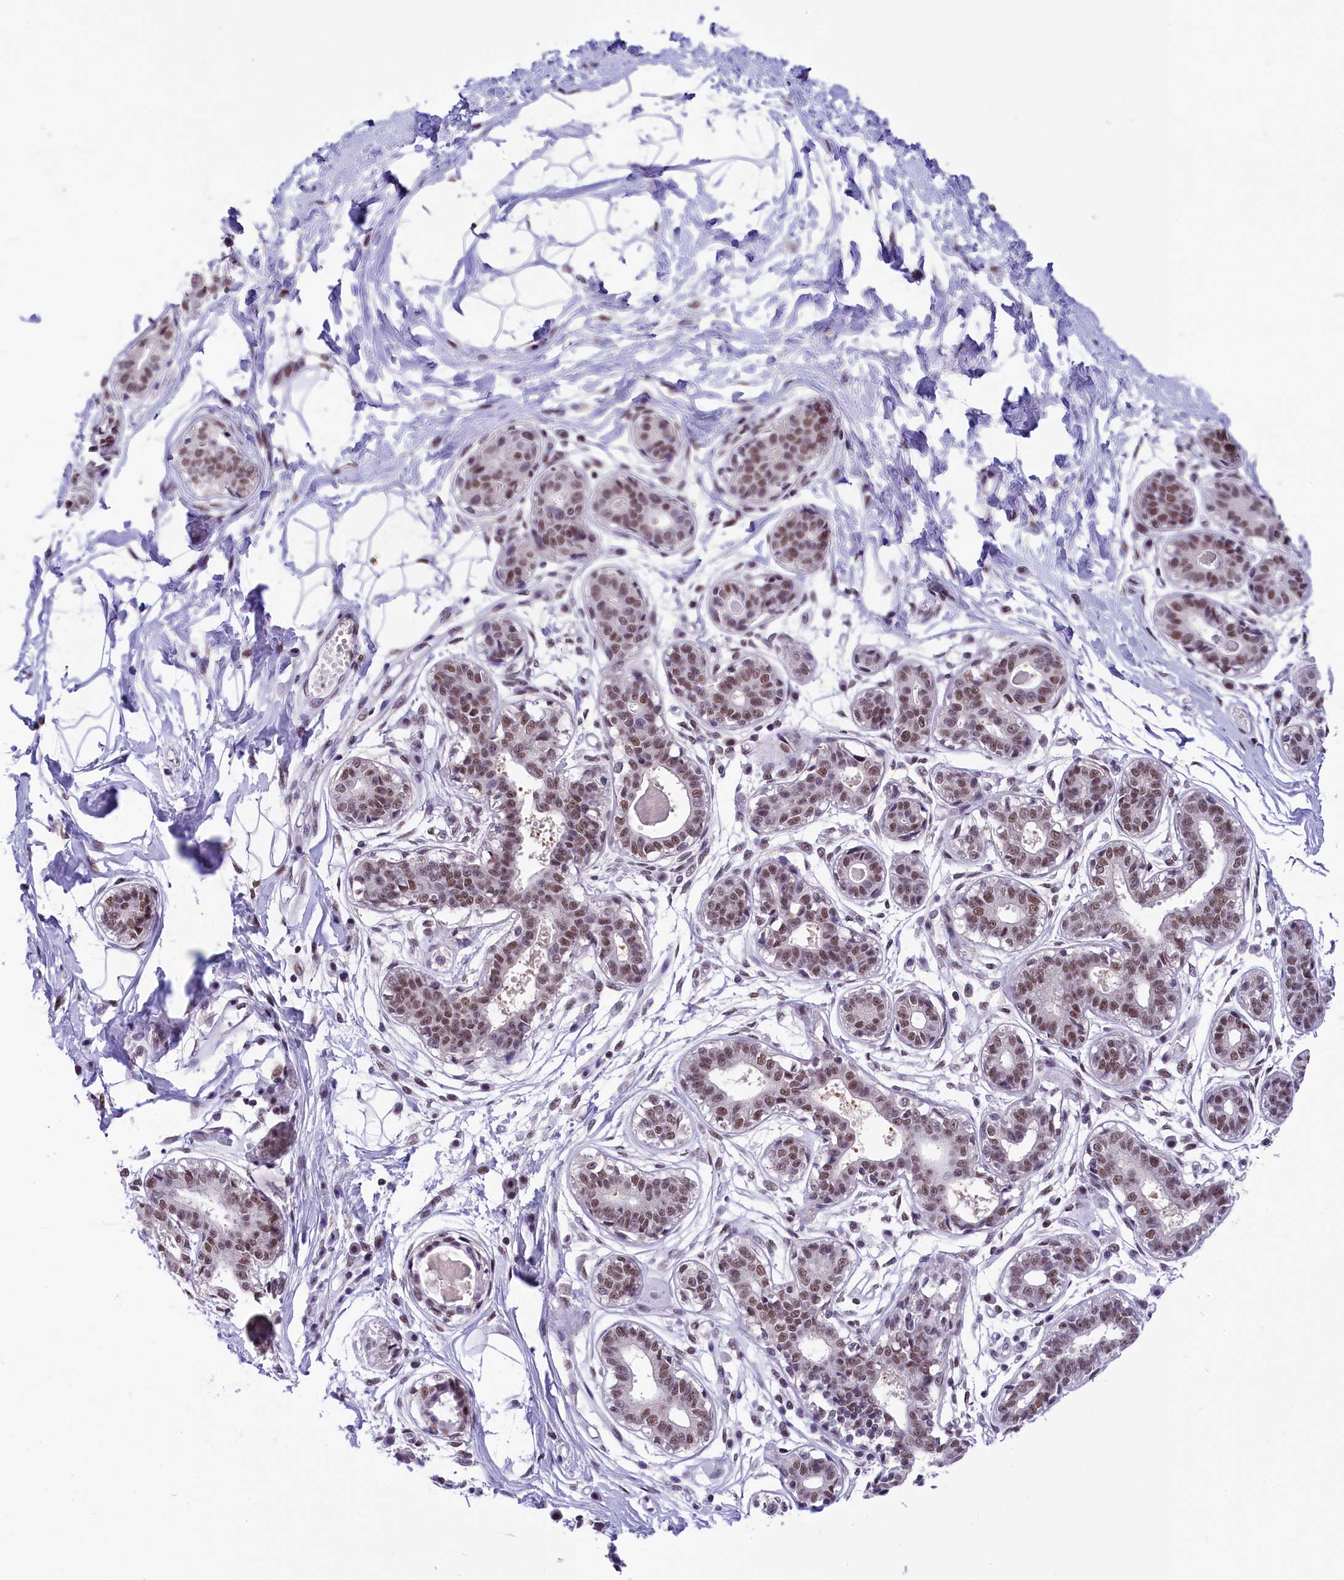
{"staining": {"intensity": "negative", "quantity": "none", "location": "none"}, "tissue": "breast", "cell_type": "Adipocytes", "image_type": "normal", "snomed": [{"axis": "morphology", "description": "Normal tissue, NOS"}, {"axis": "topography", "description": "Breast"}], "caption": "This is an immunohistochemistry (IHC) histopathology image of normal breast. There is no staining in adipocytes.", "gene": "ZC3H4", "patient": {"sex": "female", "age": 45}}